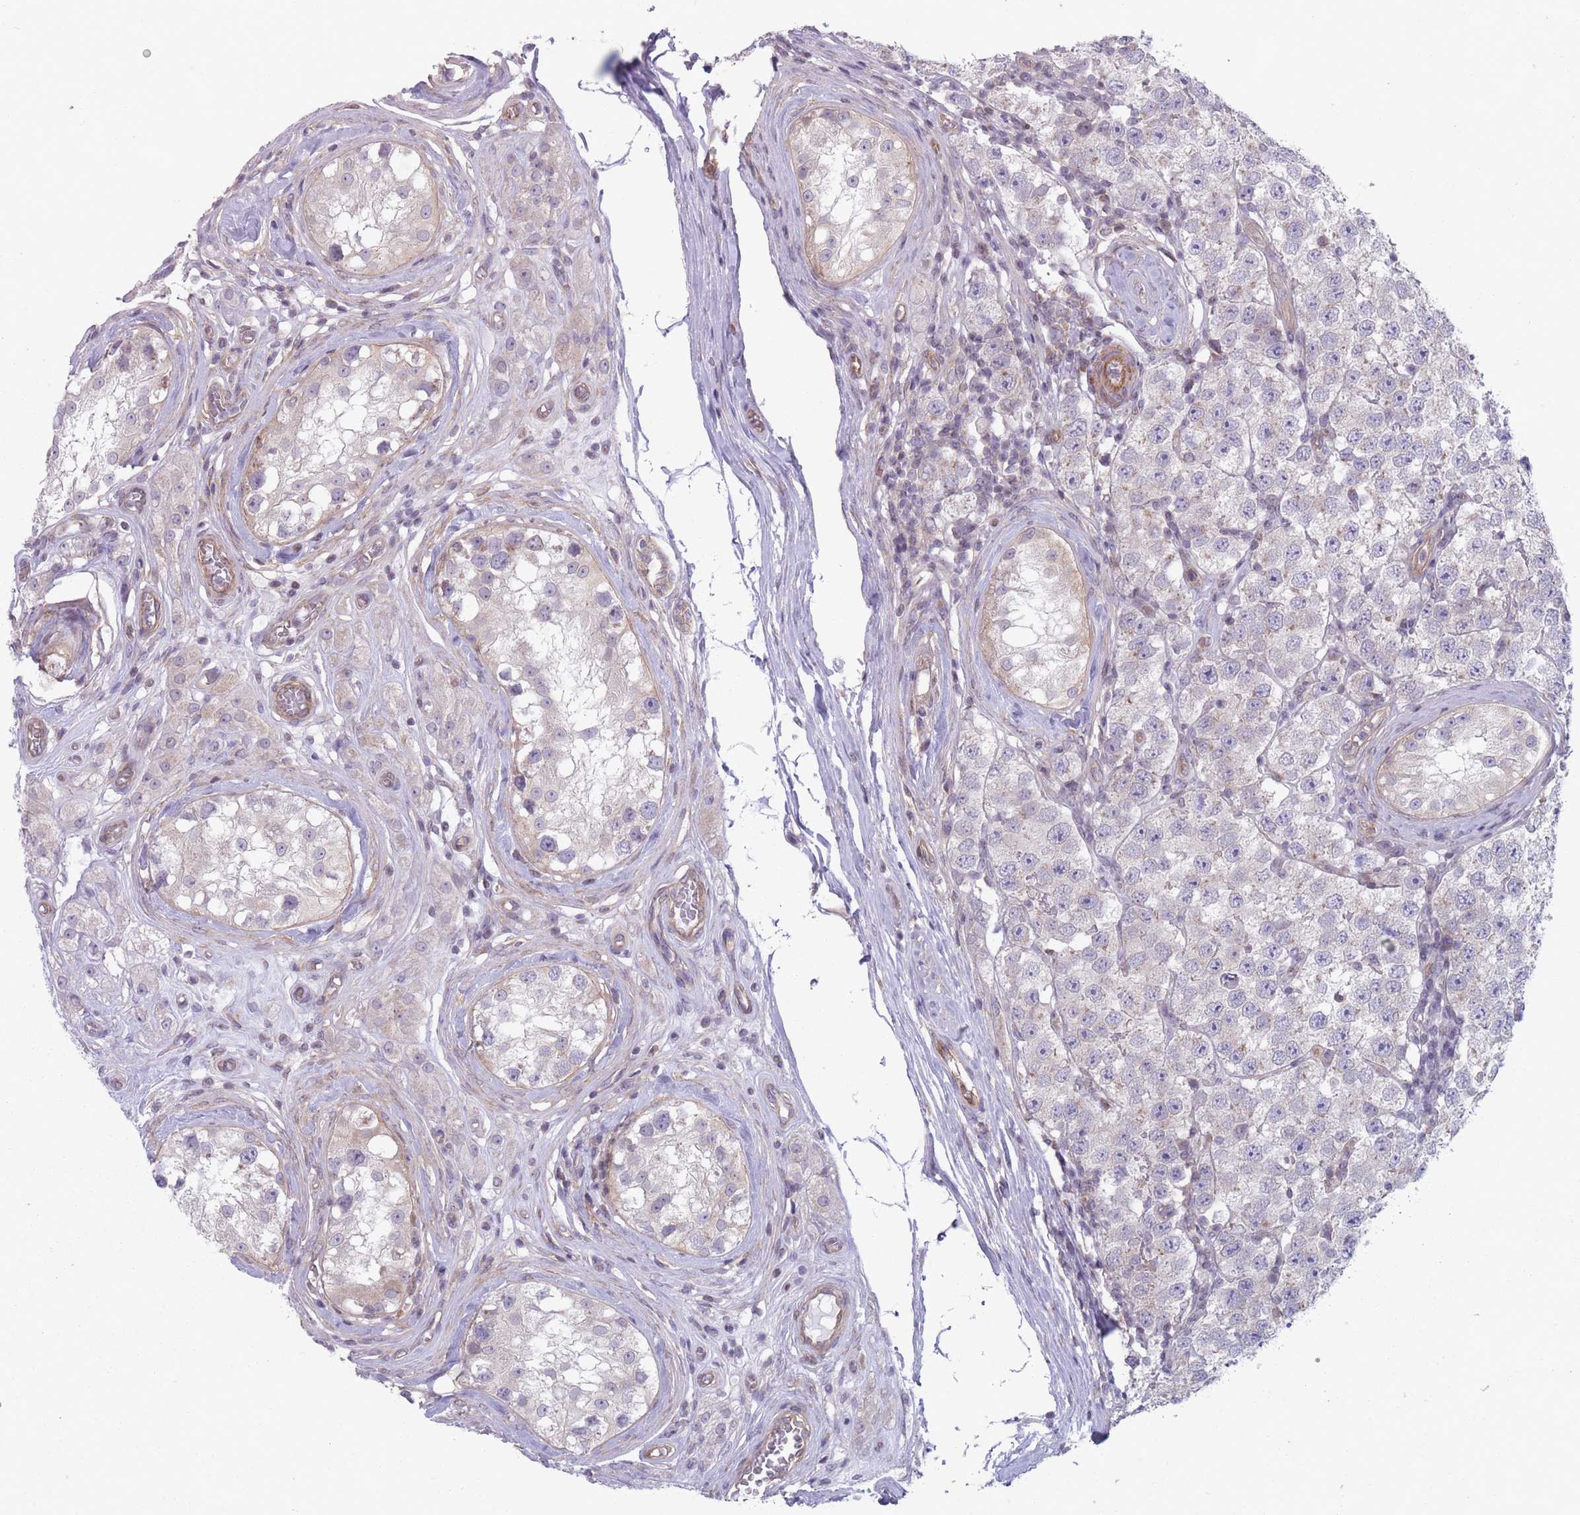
{"staining": {"intensity": "negative", "quantity": "none", "location": "none"}, "tissue": "testis cancer", "cell_type": "Tumor cells", "image_type": "cancer", "snomed": [{"axis": "morphology", "description": "Seminoma, NOS"}, {"axis": "topography", "description": "Testis"}], "caption": "Immunohistochemical staining of seminoma (testis) exhibits no significant expression in tumor cells.", "gene": "VRK2", "patient": {"sex": "male", "age": 34}}